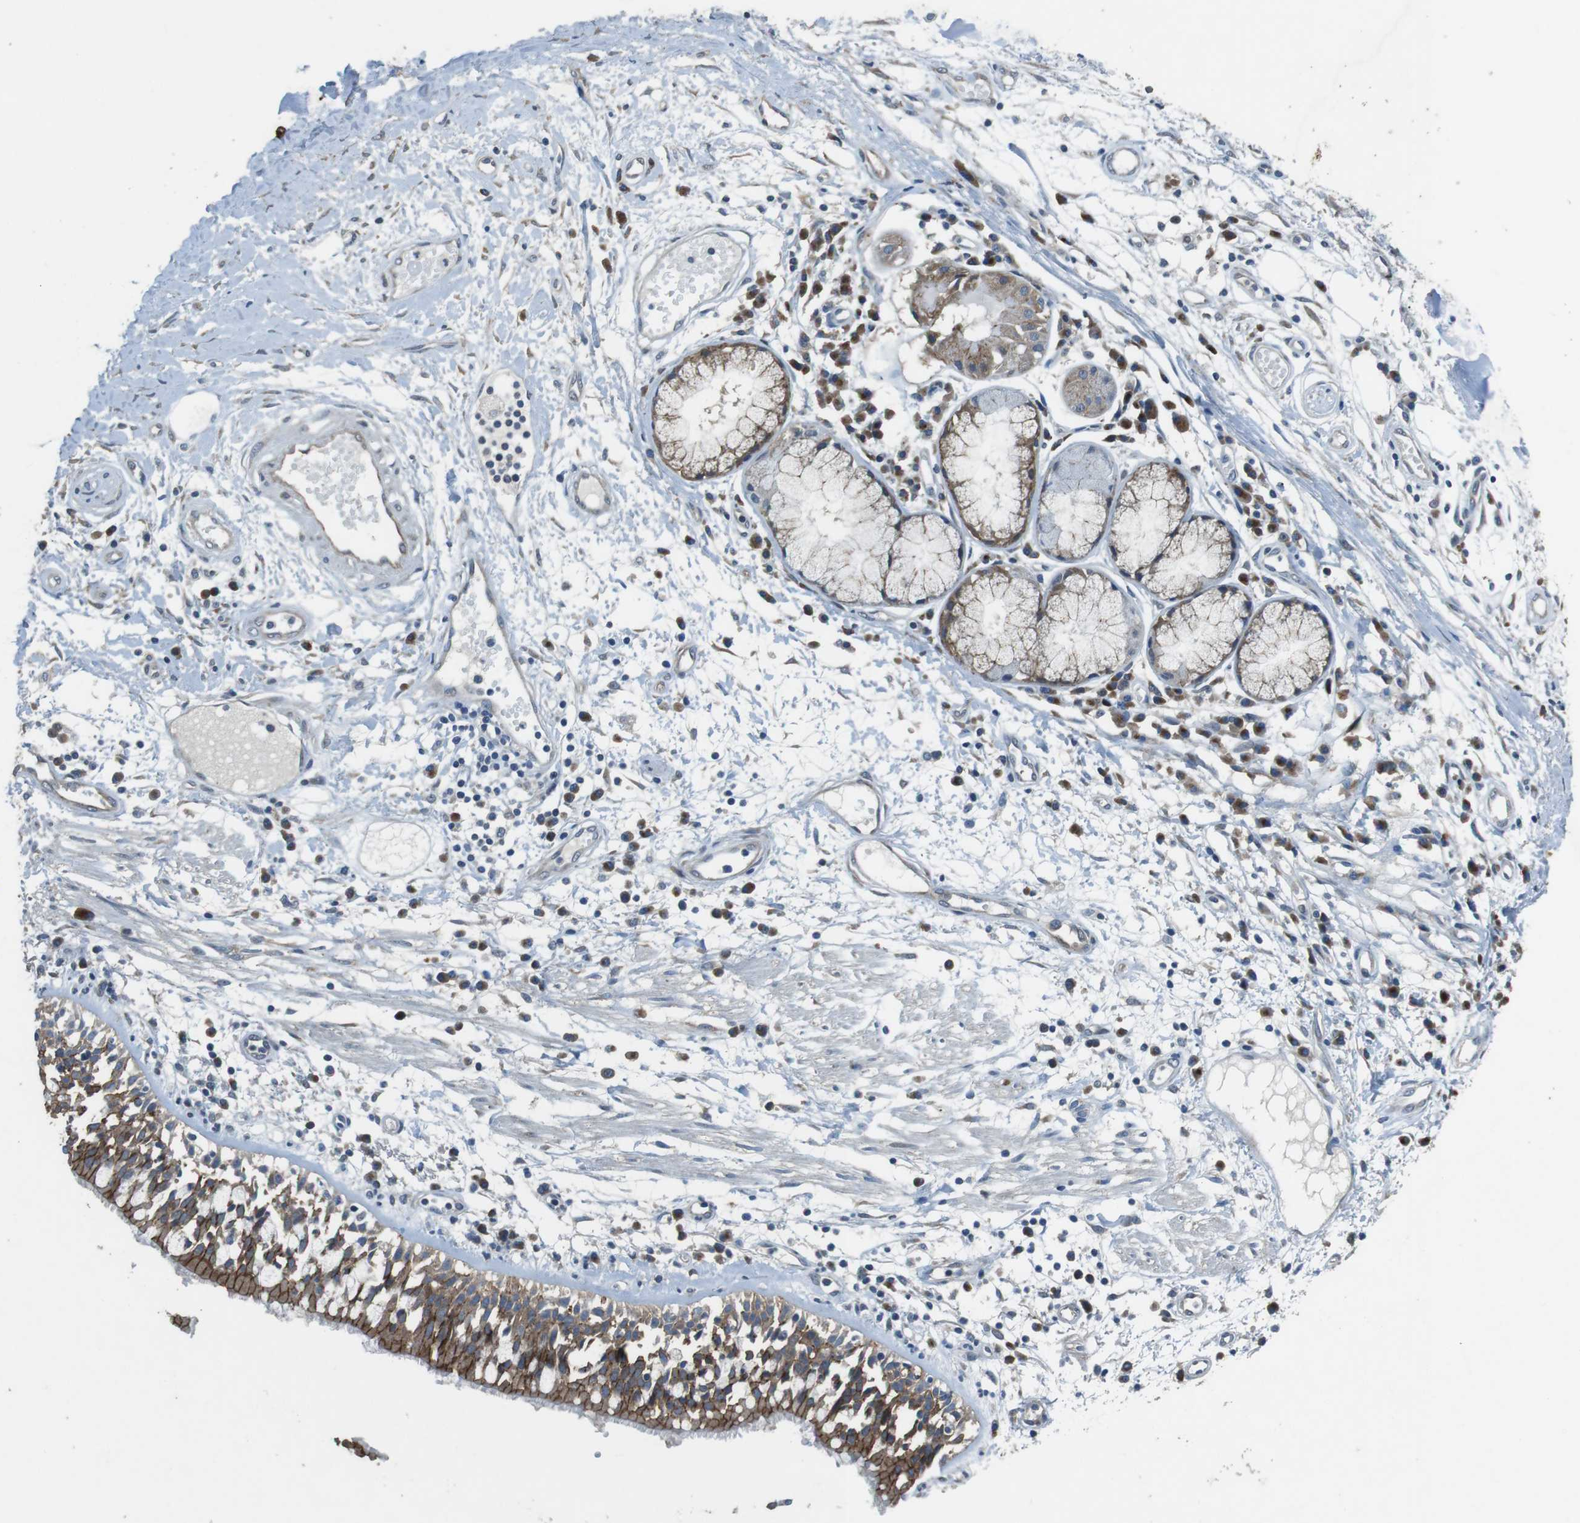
{"staining": {"intensity": "negative", "quantity": "none", "location": "none"}, "tissue": "adipose tissue", "cell_type": "Adipocytes", "image_type": "normal", "snomed": [{"axis": "morphology", "description": "Normal tissue, NOS"}, {"axis": "morphology", "description": "Adenocarcinoma, NOS"}, {"axis": "topography", "description": "Cartilage tissue"}, {"axis": "topography", "description": "Bronchus"}, {"axis": "topography", "description": "Lung"}], "caption": "Immunohistochemical staining of normal human adipose tissue exhibits no significant expression in adipocytes. The staining is performed using DAB (3,3'-diaminobenzidine) brown chromogen with nuclei counter-stained in using hematoxylin.", "gene": "CLDN7", "patient": {"sex": "female", "age": 67}}